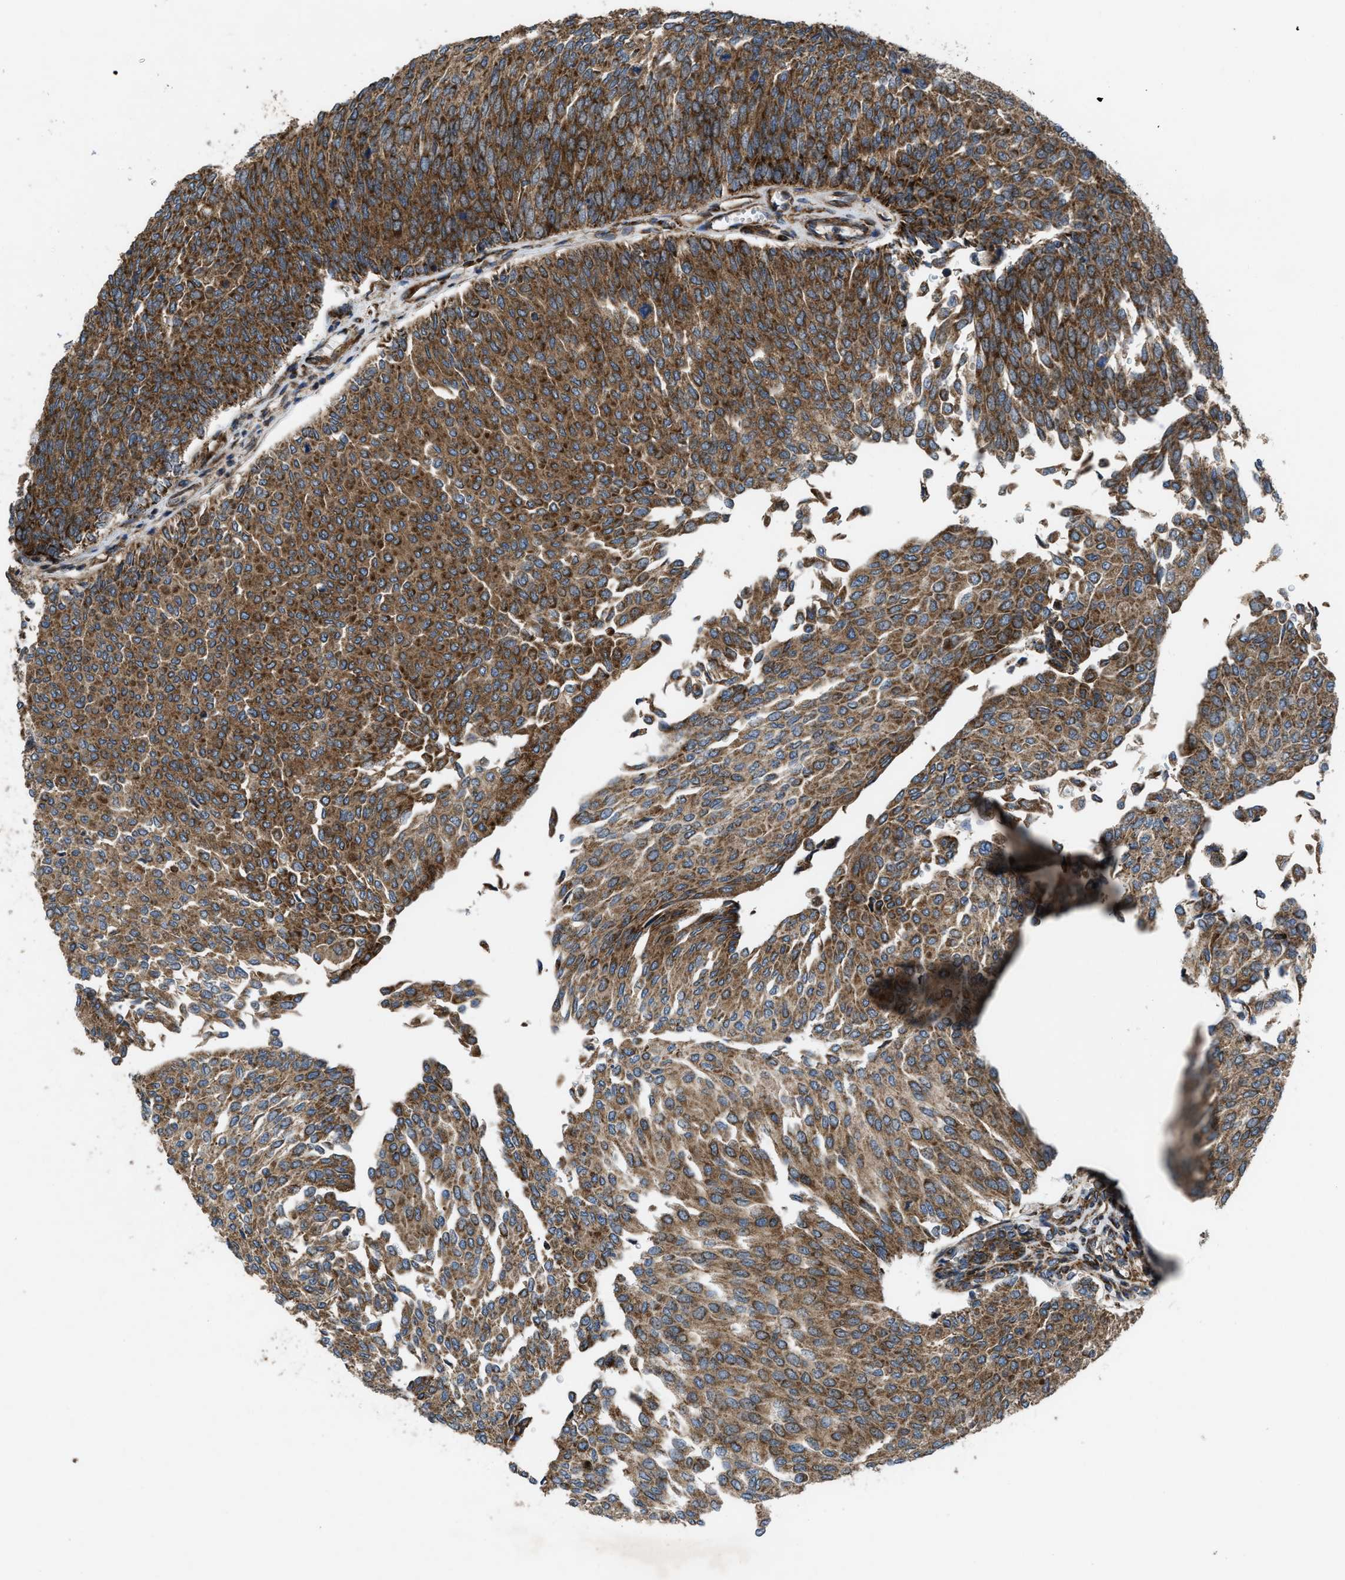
{"staining": {"intensity": "strong", "quantity": ">75%", "location": "cytoplasmic/membranous"}, "tissue": "urothelial cancer", "cell_type": "Tumor cells", "image_type": "cancer", "snomed": [{"axis": "morphology", "description": "Urothelial carcinoma, Low grade"}, {"axis": "topography", "description": "Urinary bladder"}], "caption": "A micrograph of urothelial cancer stained for a protein demonstrates strong cytoplasmic/membranous brown staining in tumor cells. (DAB IHC with brightfield microscopy, high magnification).", "gene": "PER3", "patient": {"sex": "female", "age": 79}}